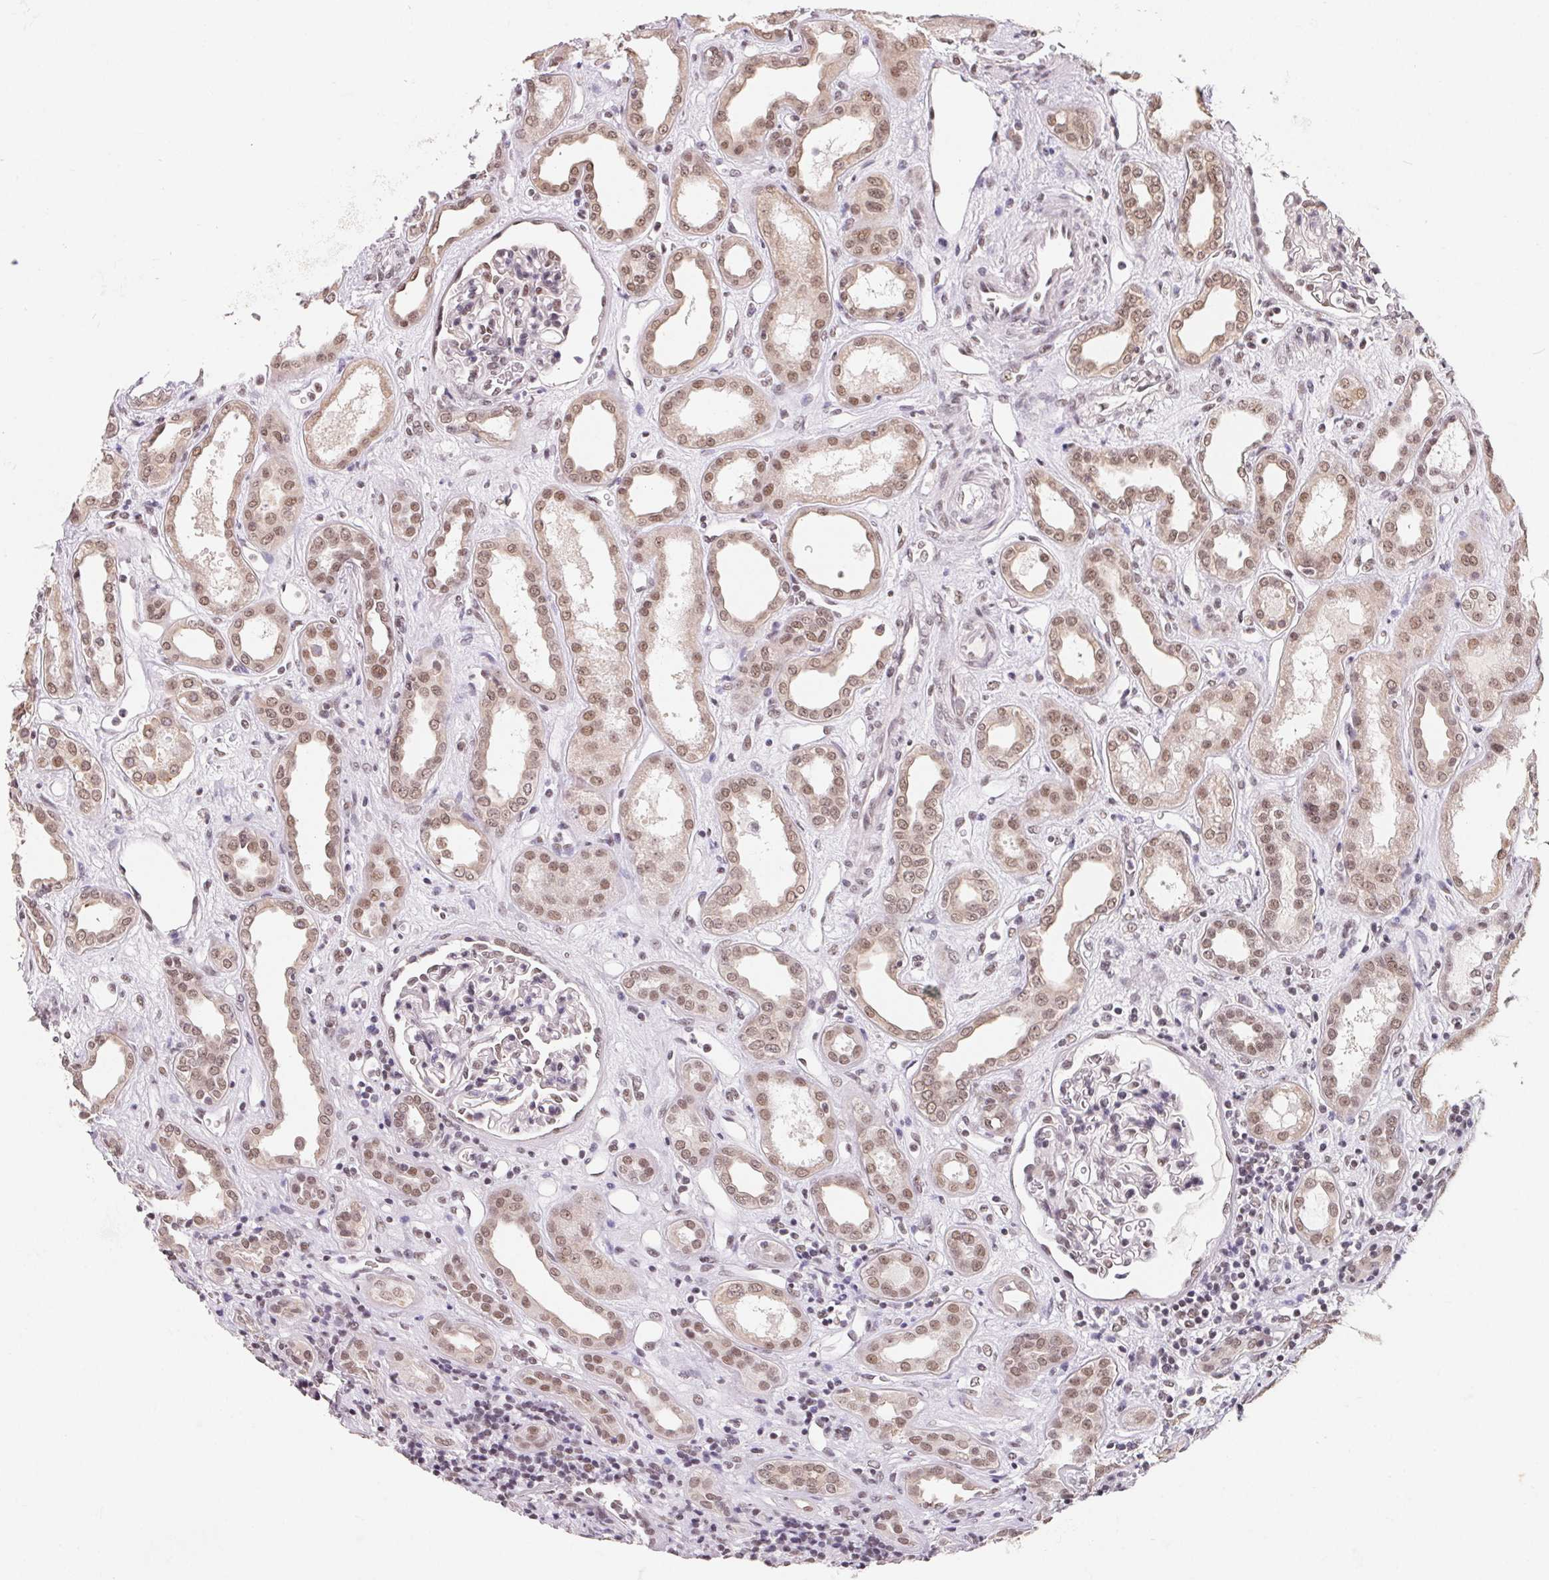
{"staining": {"intensity": "moderate", "quantity": "25%-75%", "location": "nuclear"}, "tissue": "kidney", "cell_type": "Cells in glomeruli", "image_type": "normal", "snomed": [{"axis": "morphology", "description": "Normal tissue, NOS"}, {"axis": "topography", "description": "Kidney"}], "caption": "Immunohistochemistry (IHC) of benign kidney demonstrates medium levels of moderate nuclear positivity in approximately 25%-75% of cells in glomeruli.", "gene": "TCERG1", "patient": {"sex": "male", "age": 59}}